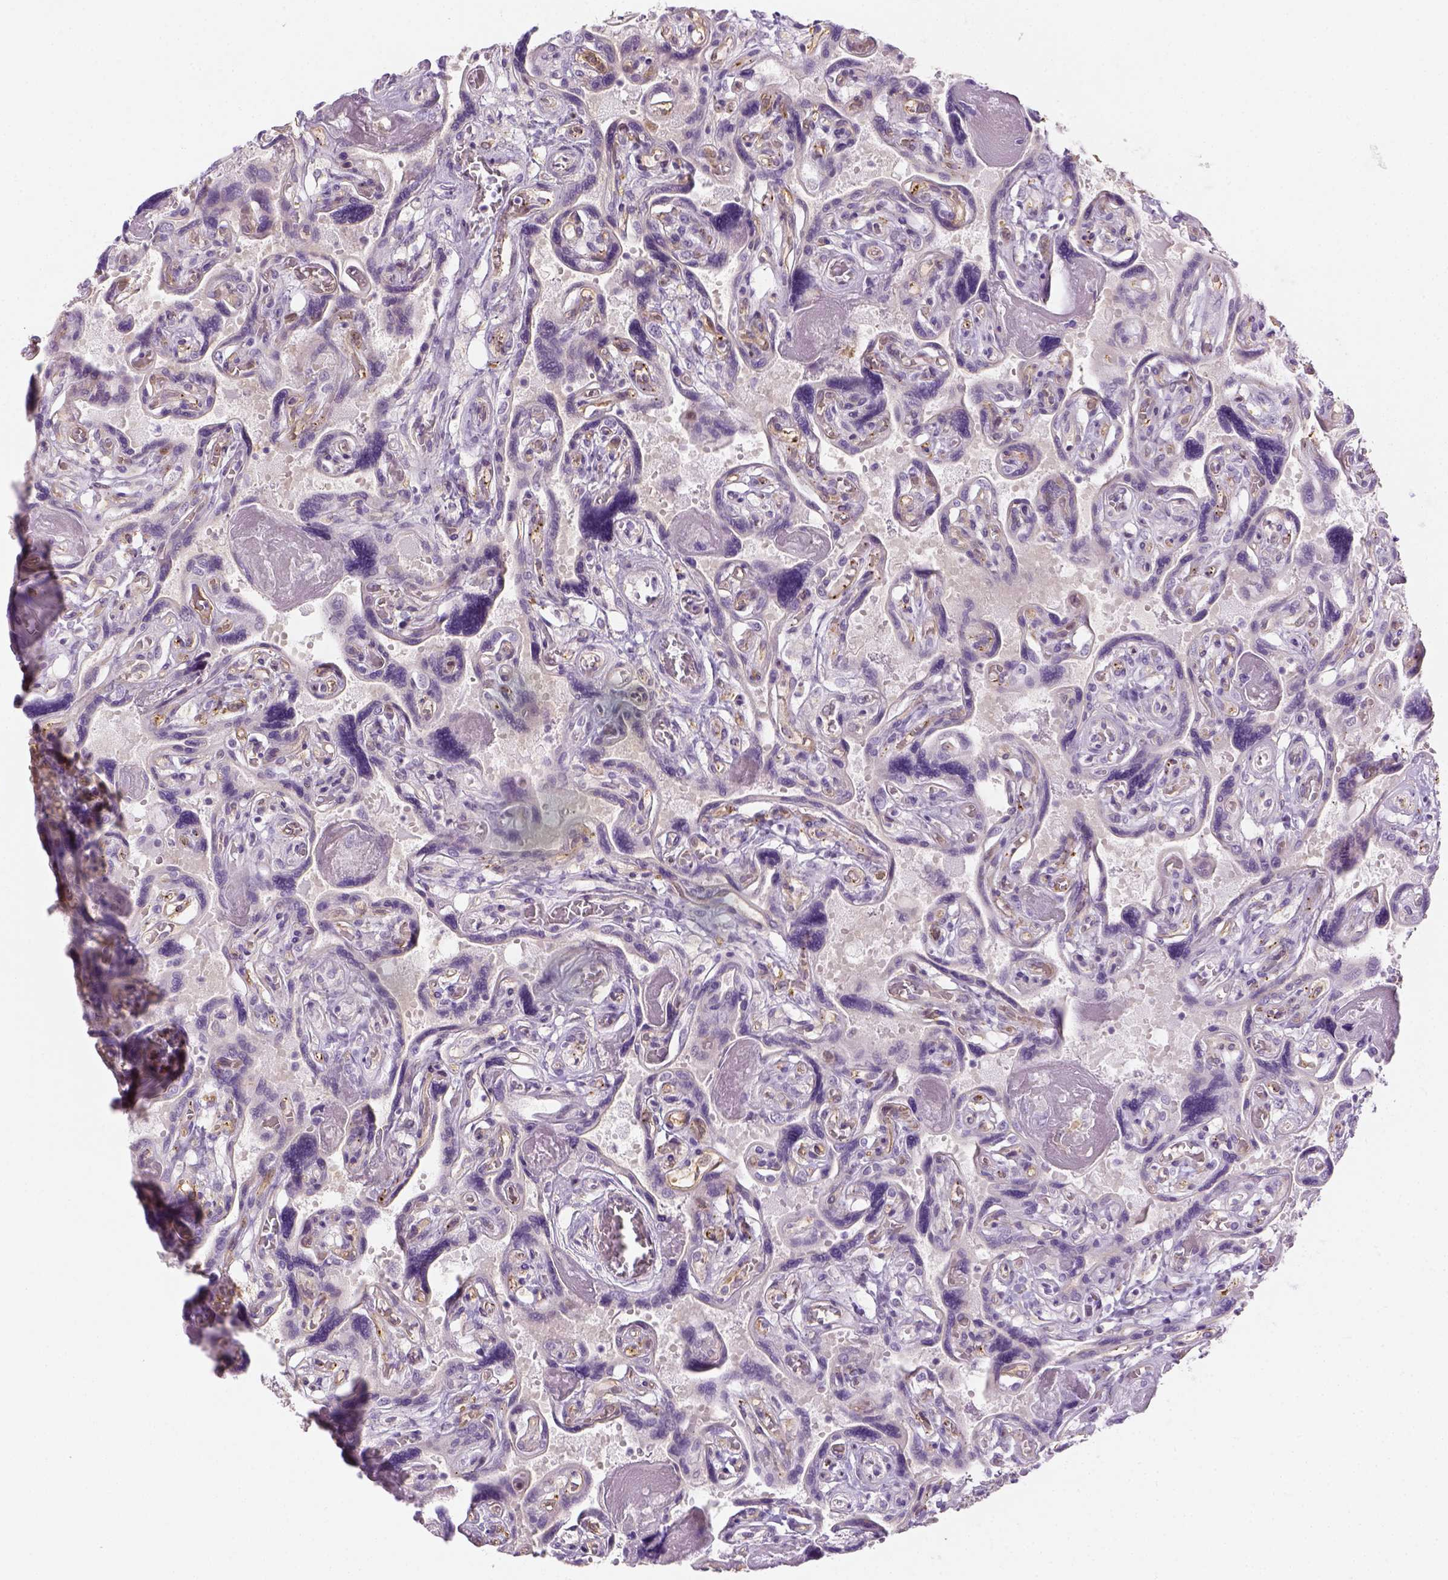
{"staining": {"intensity": "moderate", "quantity": "<25%", "location": "cytoplasmic/membranous"}, "tissue": "placenta", "cell_type": "Decidual cells", "image_type": "normal", "snomed": [{"axis": "morphology", "description": "Normal tissue, NOS"}, {"axis": "topography", "description": "Placenta"}], "caption": "Decidual cells demonstrate low levels of moderate cytoplasmic/membranous staining in approximately <25% of cells in normal placenta.", "gene": "CACNB1", "patient": {"sex": "female", "age": 32}}